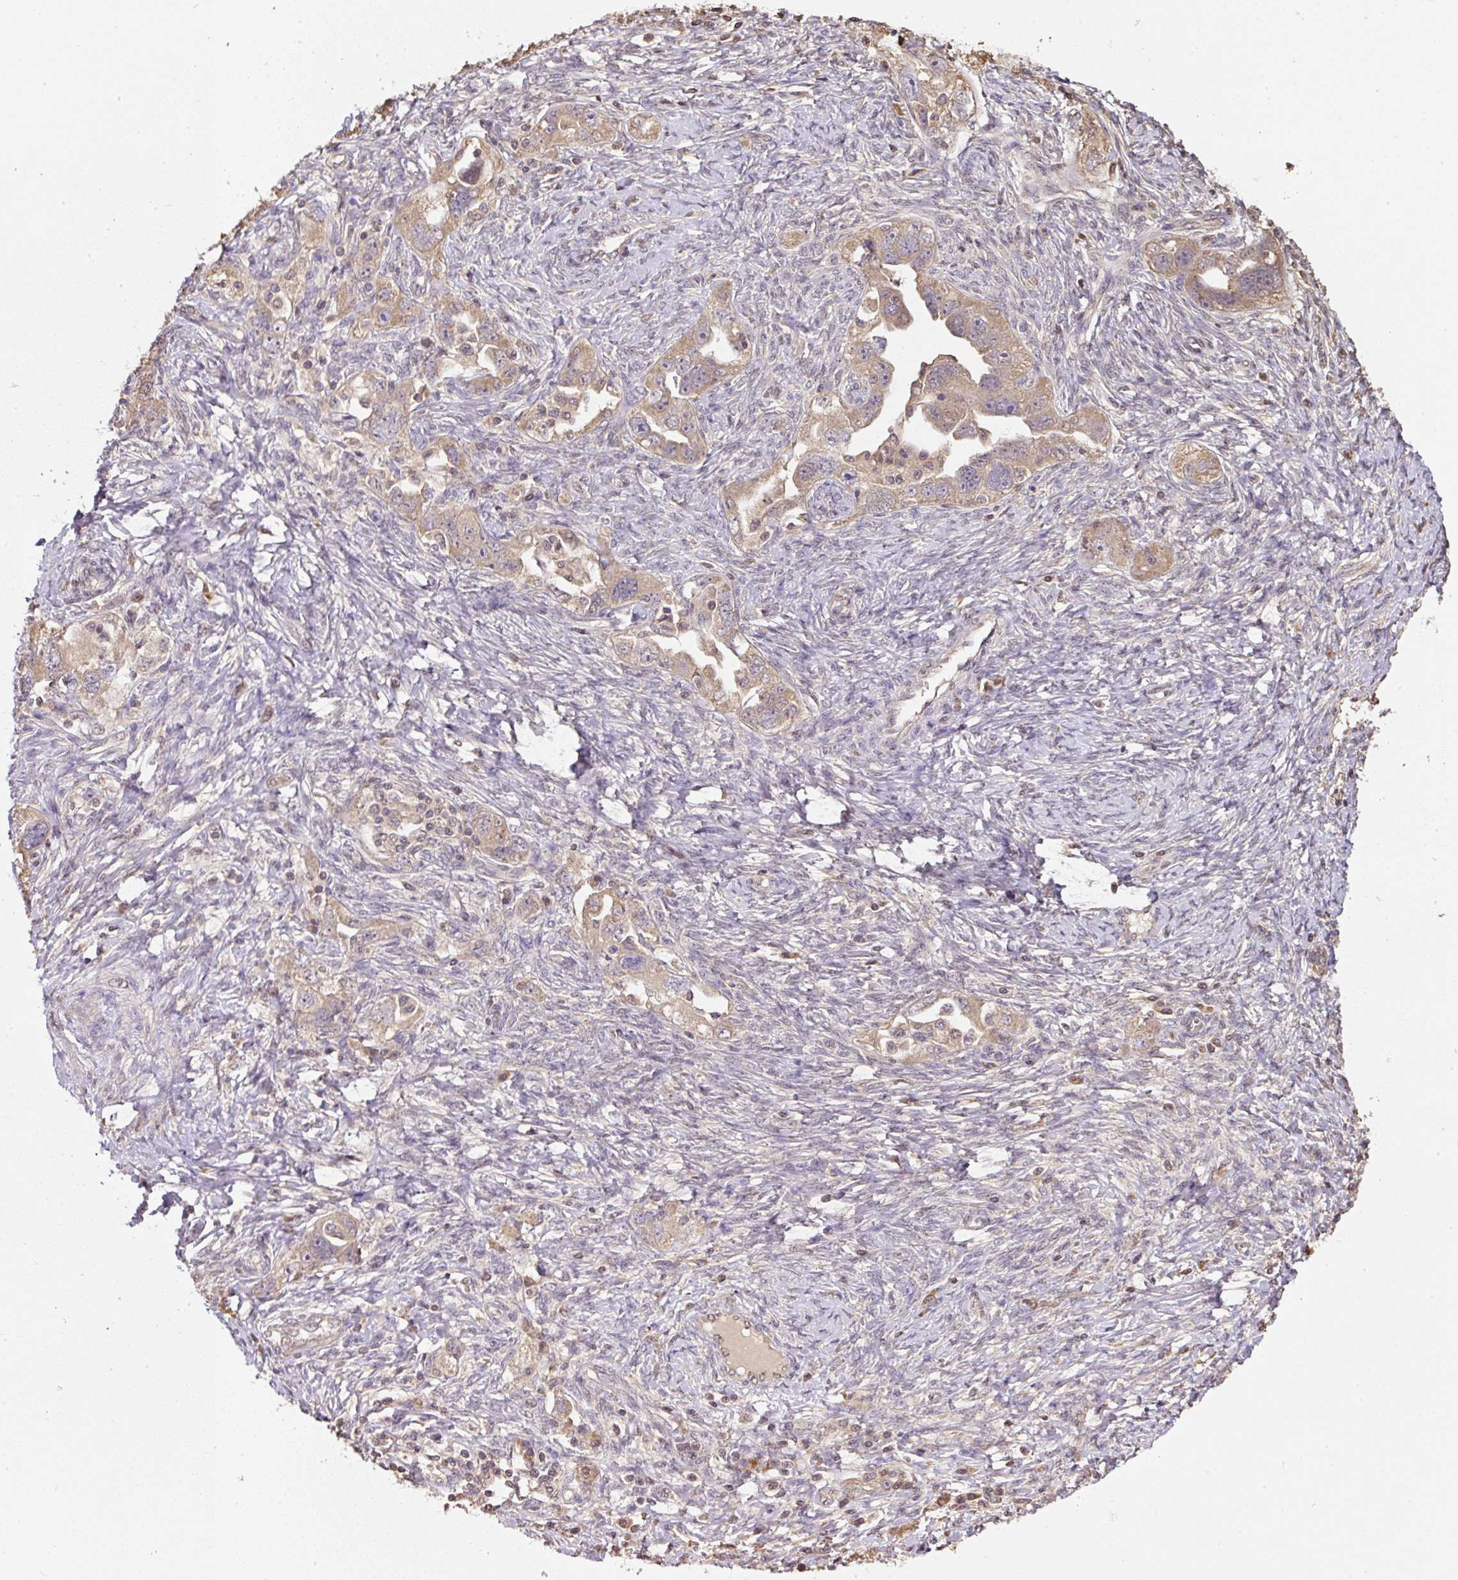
{"staining": {"intensity": "moderate", "quantity": "25%-75%", "location": "cytoplasmic/membranous"}, "tissue": "ovarian cancer", "cell_type": "Tumor cells", "image_type": "cancer", "snomed": [{"axis": "morphology", "description": "Carcinoma, NOS"}, {"axis": "morphology", "description": "Cystadenocarcinoma, serous, NOS"}, {"axis": "topography", "description": "Ovary"}], "caption": "Ovarian serous cystadenocarcinoma stained for a protein (brown) shows moderate cytoplasmic/membranous positive staining in about 25%-75% of tumor cells.", "gene": "TMEM170B", "patient": {"sex": "female", "age": 69}}